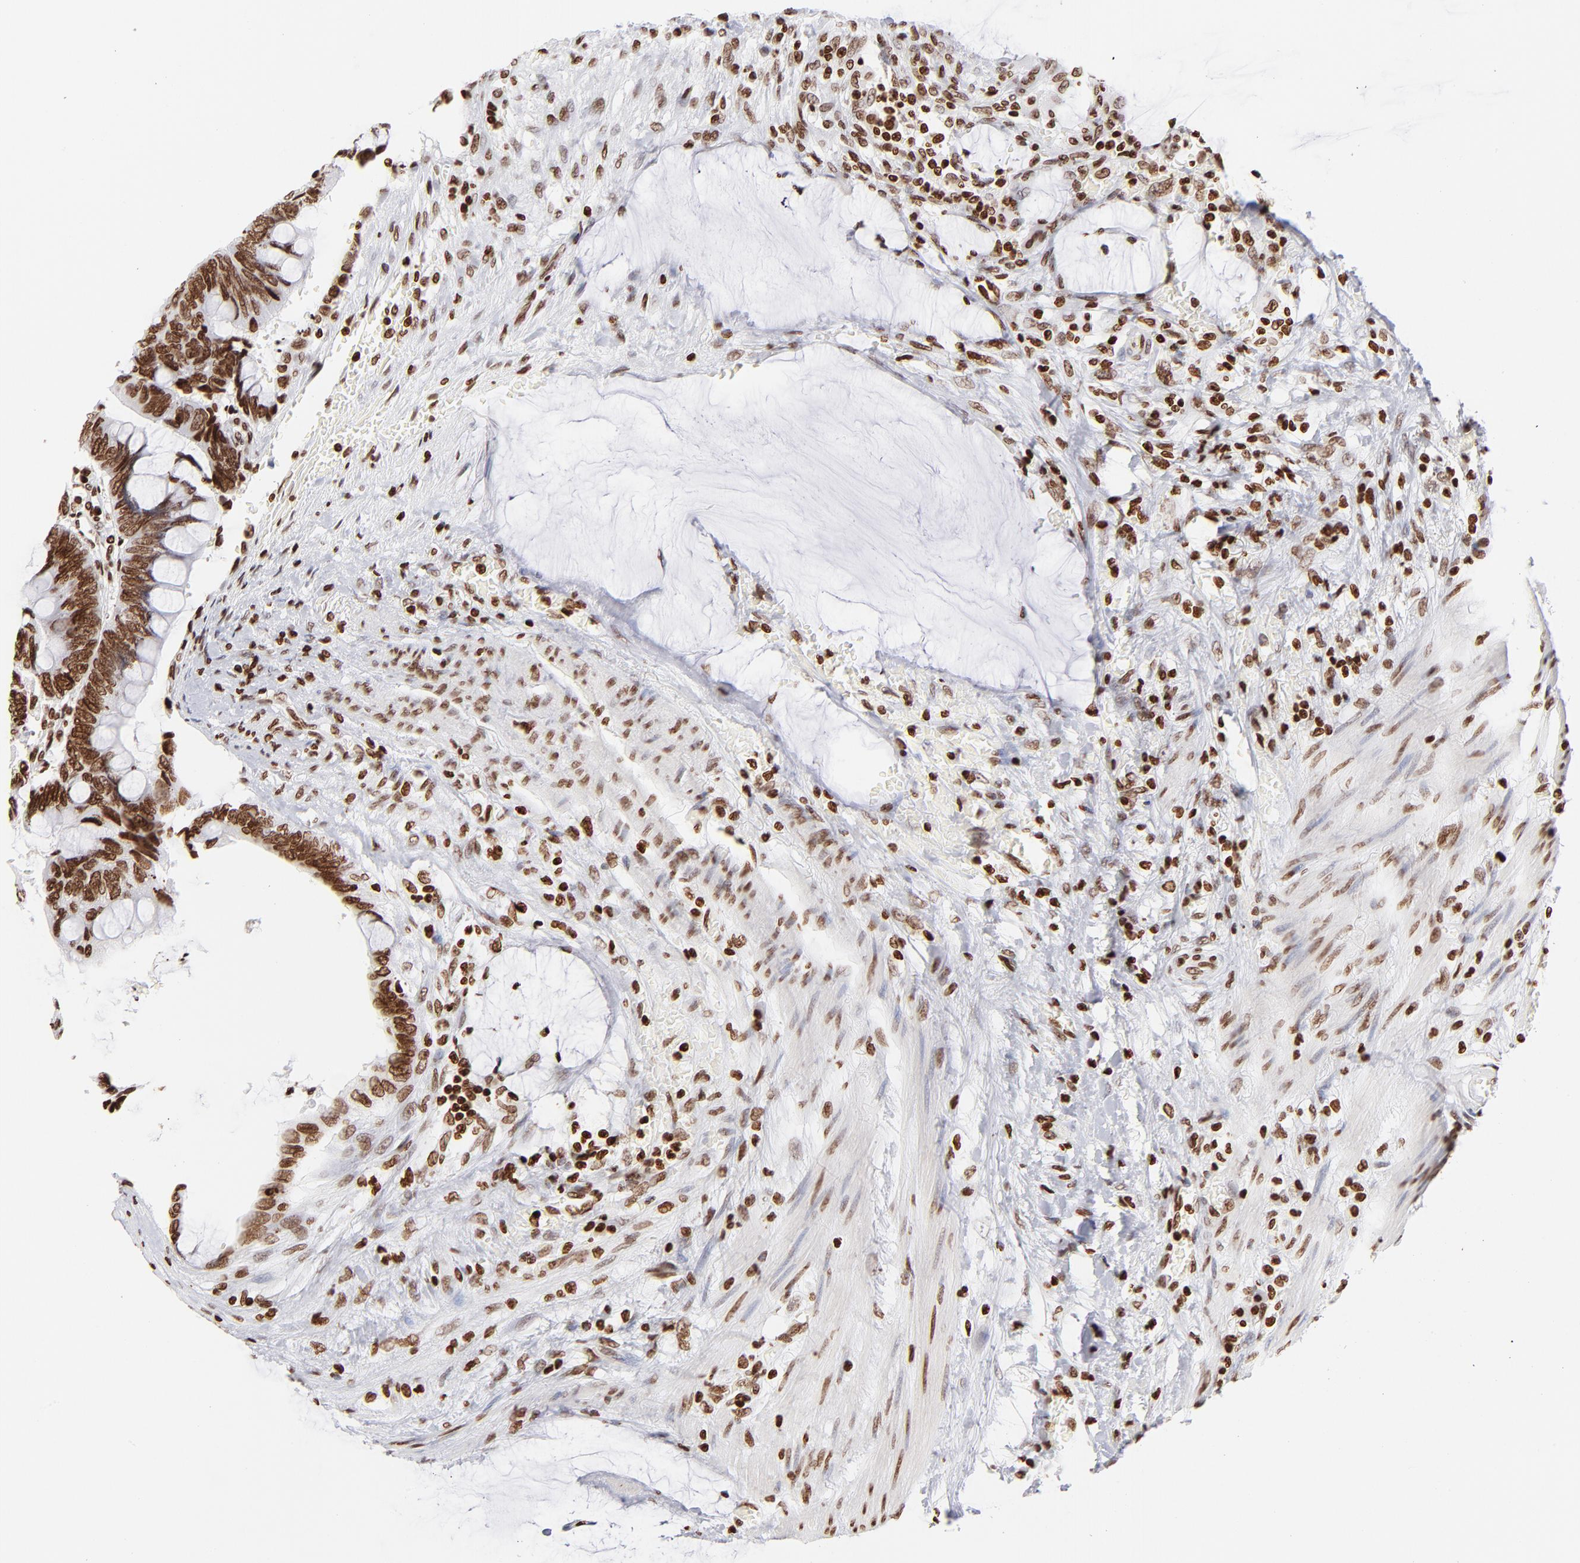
{"staining": {"intensity": "strong", "quantity": ">75%", "location": "nuclear"}, "tissue": "colorectal cancer", "cell_type": "Tumor cells", "image_type": "cancer", "snomed": [{"axis": "morphology", "description": "Normal tissue, NOS"}, {"axis": "morphology", "description": "Adenocarcinoma, NOS"}, {"axis": "topography", "description": "Rectum"}], "caption": "The immunohistochemical stain labels strong nuclear expression in tumor cells of adenocarcinoma (colorectal) tissue. (Brightfield microscopy of DAB IHC at high magnification).", "gene": "RTL4", "patient": {"sex": "male", "age": 92}}